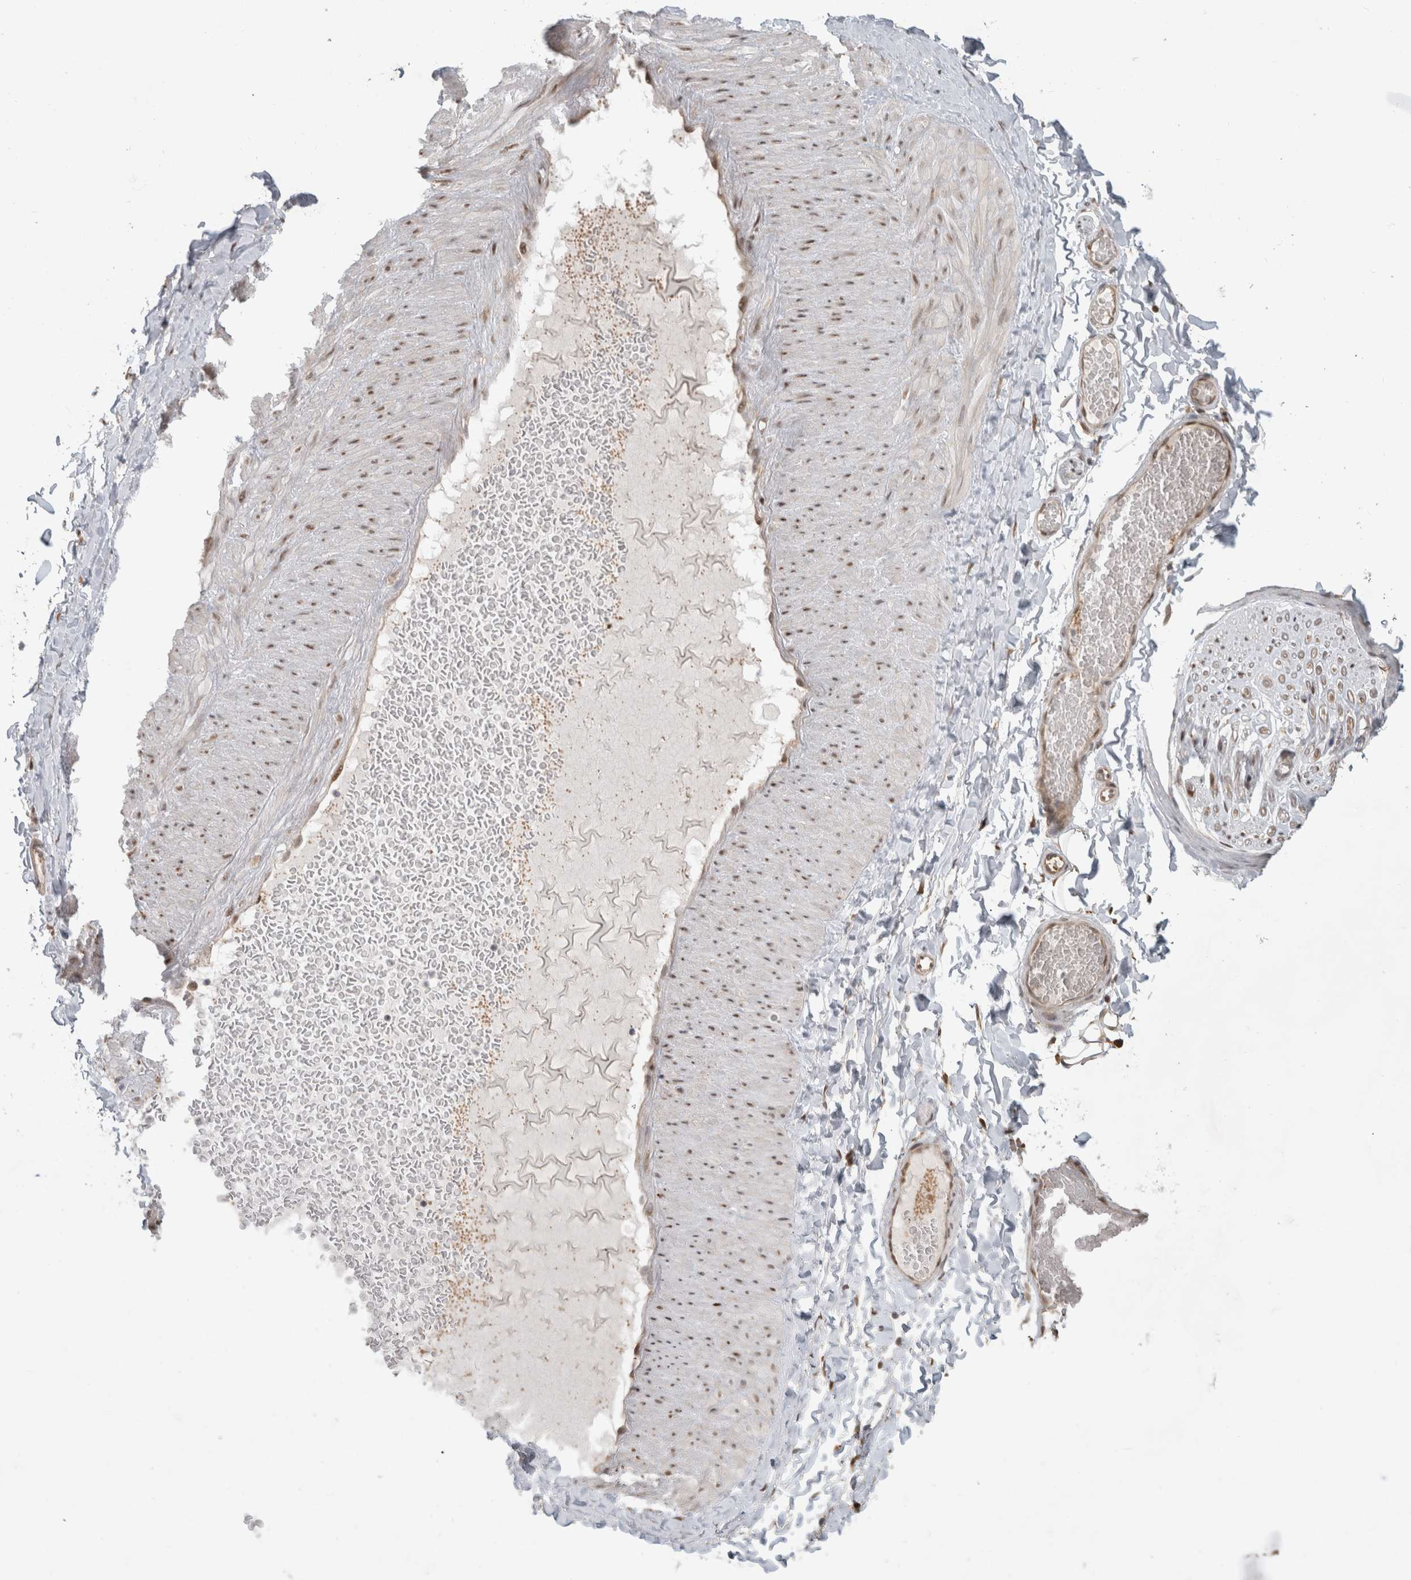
{"staining": {"intensity": "moderate", "quantity": "<25%", "location": "cytoplasmic/membranous,nuclear"}, "tissue": "adipose tissue", "cell_type": "Adipocytes", "image_type": "normal", "snomed": [{"axis": "morphology", "description": "Normal tissue, NOS"}, {"axis": "topography", "description": "Adipose tissue"}, {"axis": "topography", "description": "Vascular tissue"}, {"axis": "topography", "description": "Peripheral nerve tissue"}], "caption": "The immunohistochemical stain labels moderate cytoplasmic/membranous,nuclear expression in adipocytes of benign adipose tissue.", "gene": "NAB2", "patient": {"sex": "male", "age": 25}}